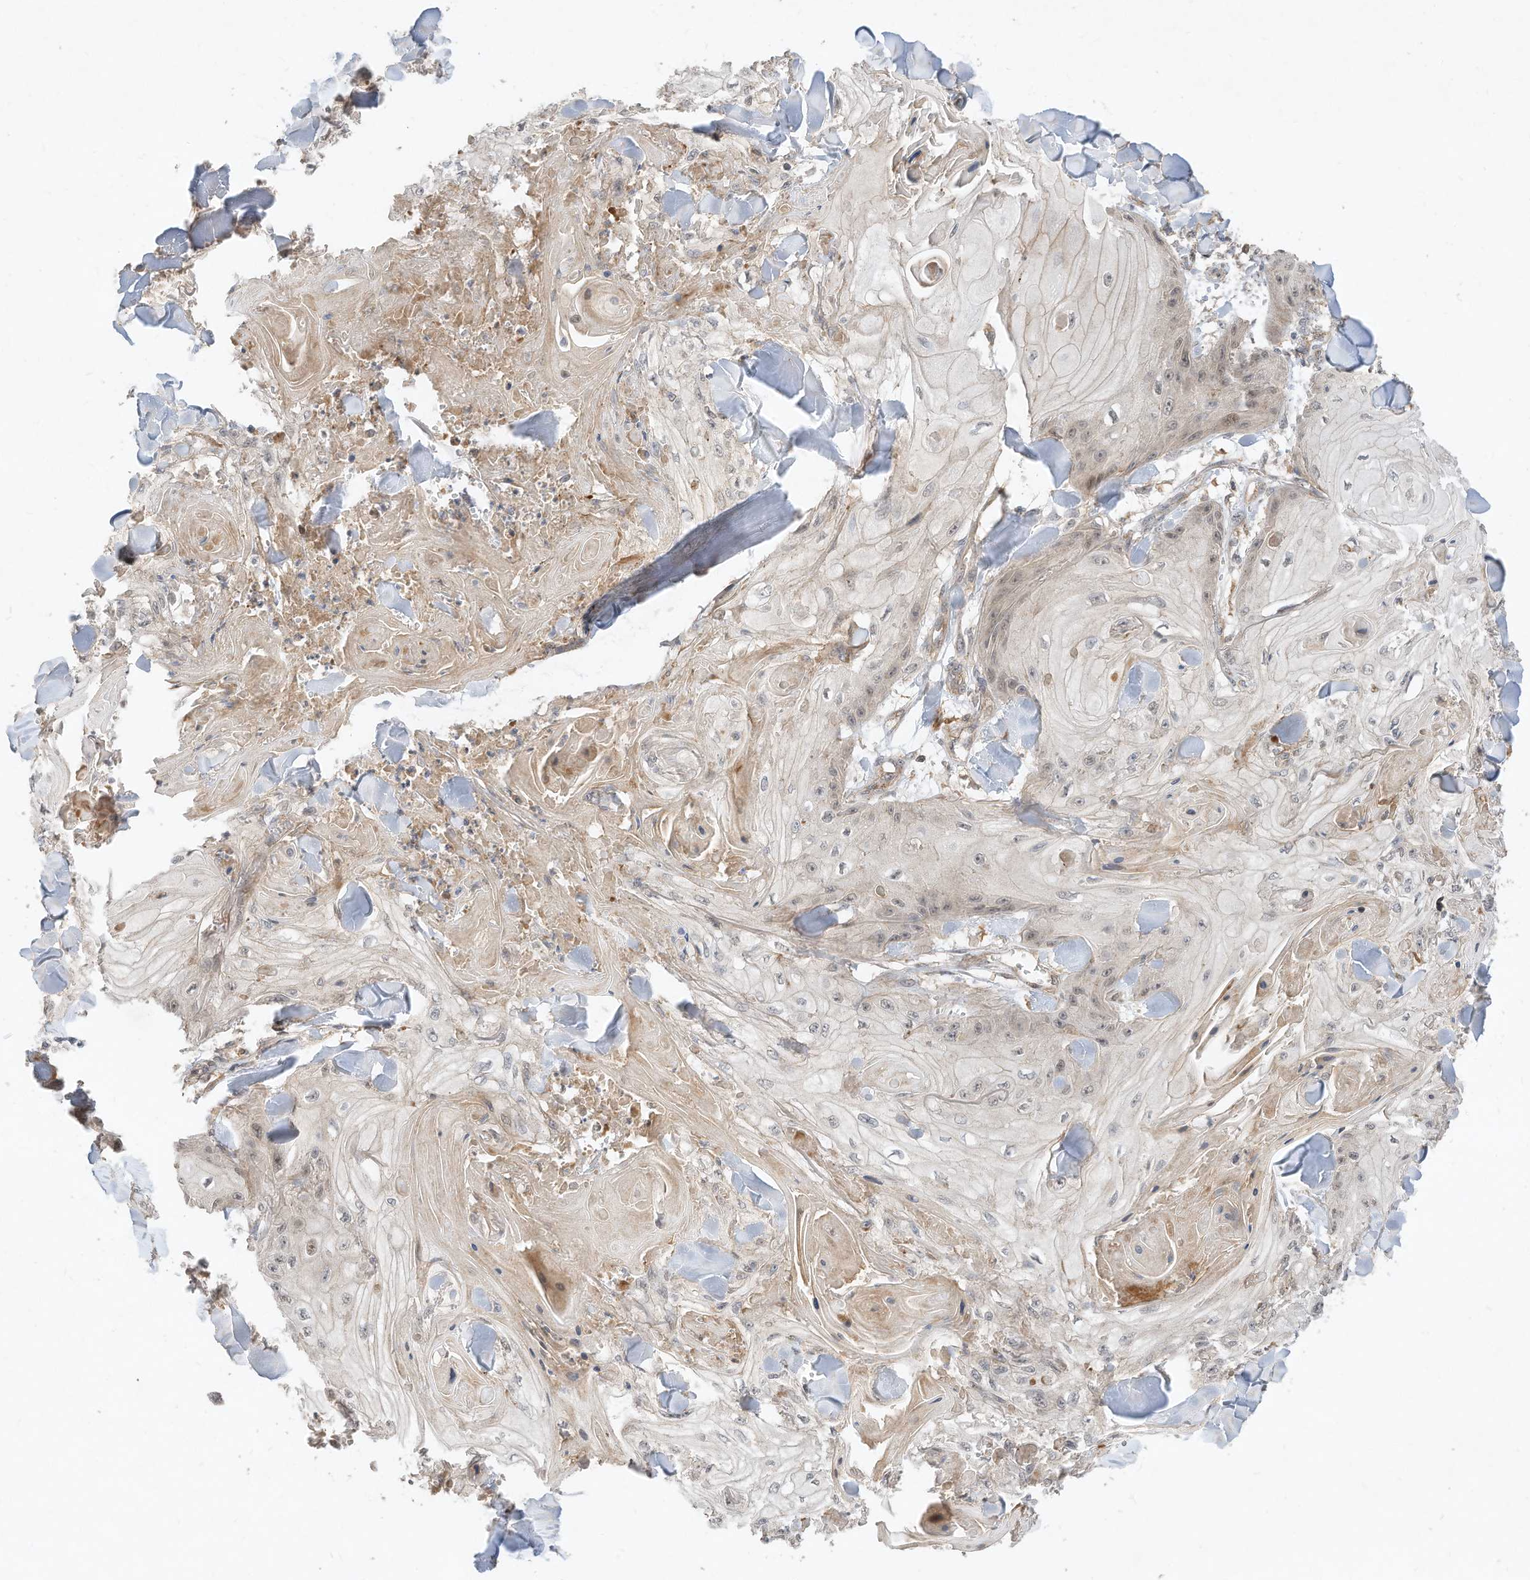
{"staining": {"intensity": "weak", "quantity": "25%-75%", "location": "cytoplasmic/membranous"}, "tissue": "skin cancer", "cell_type": "Tumor cells", "image_type": "cancer", "snomed": [{"axis": "morphology", "description": "Squamous cell carcinoma, NOS"}, {"axis": "topography", "description": "Skin"}], "caption": "Skin cancer stained with immunohistochemistry (IHC) demonstrates weak cytoplasmic/membranous positivity in approximately 25%-75% of tumor cells. Nuclei are stained in blue.", "gene": "CPAMD8", "patient": {"sex": "male", "age": 74}}